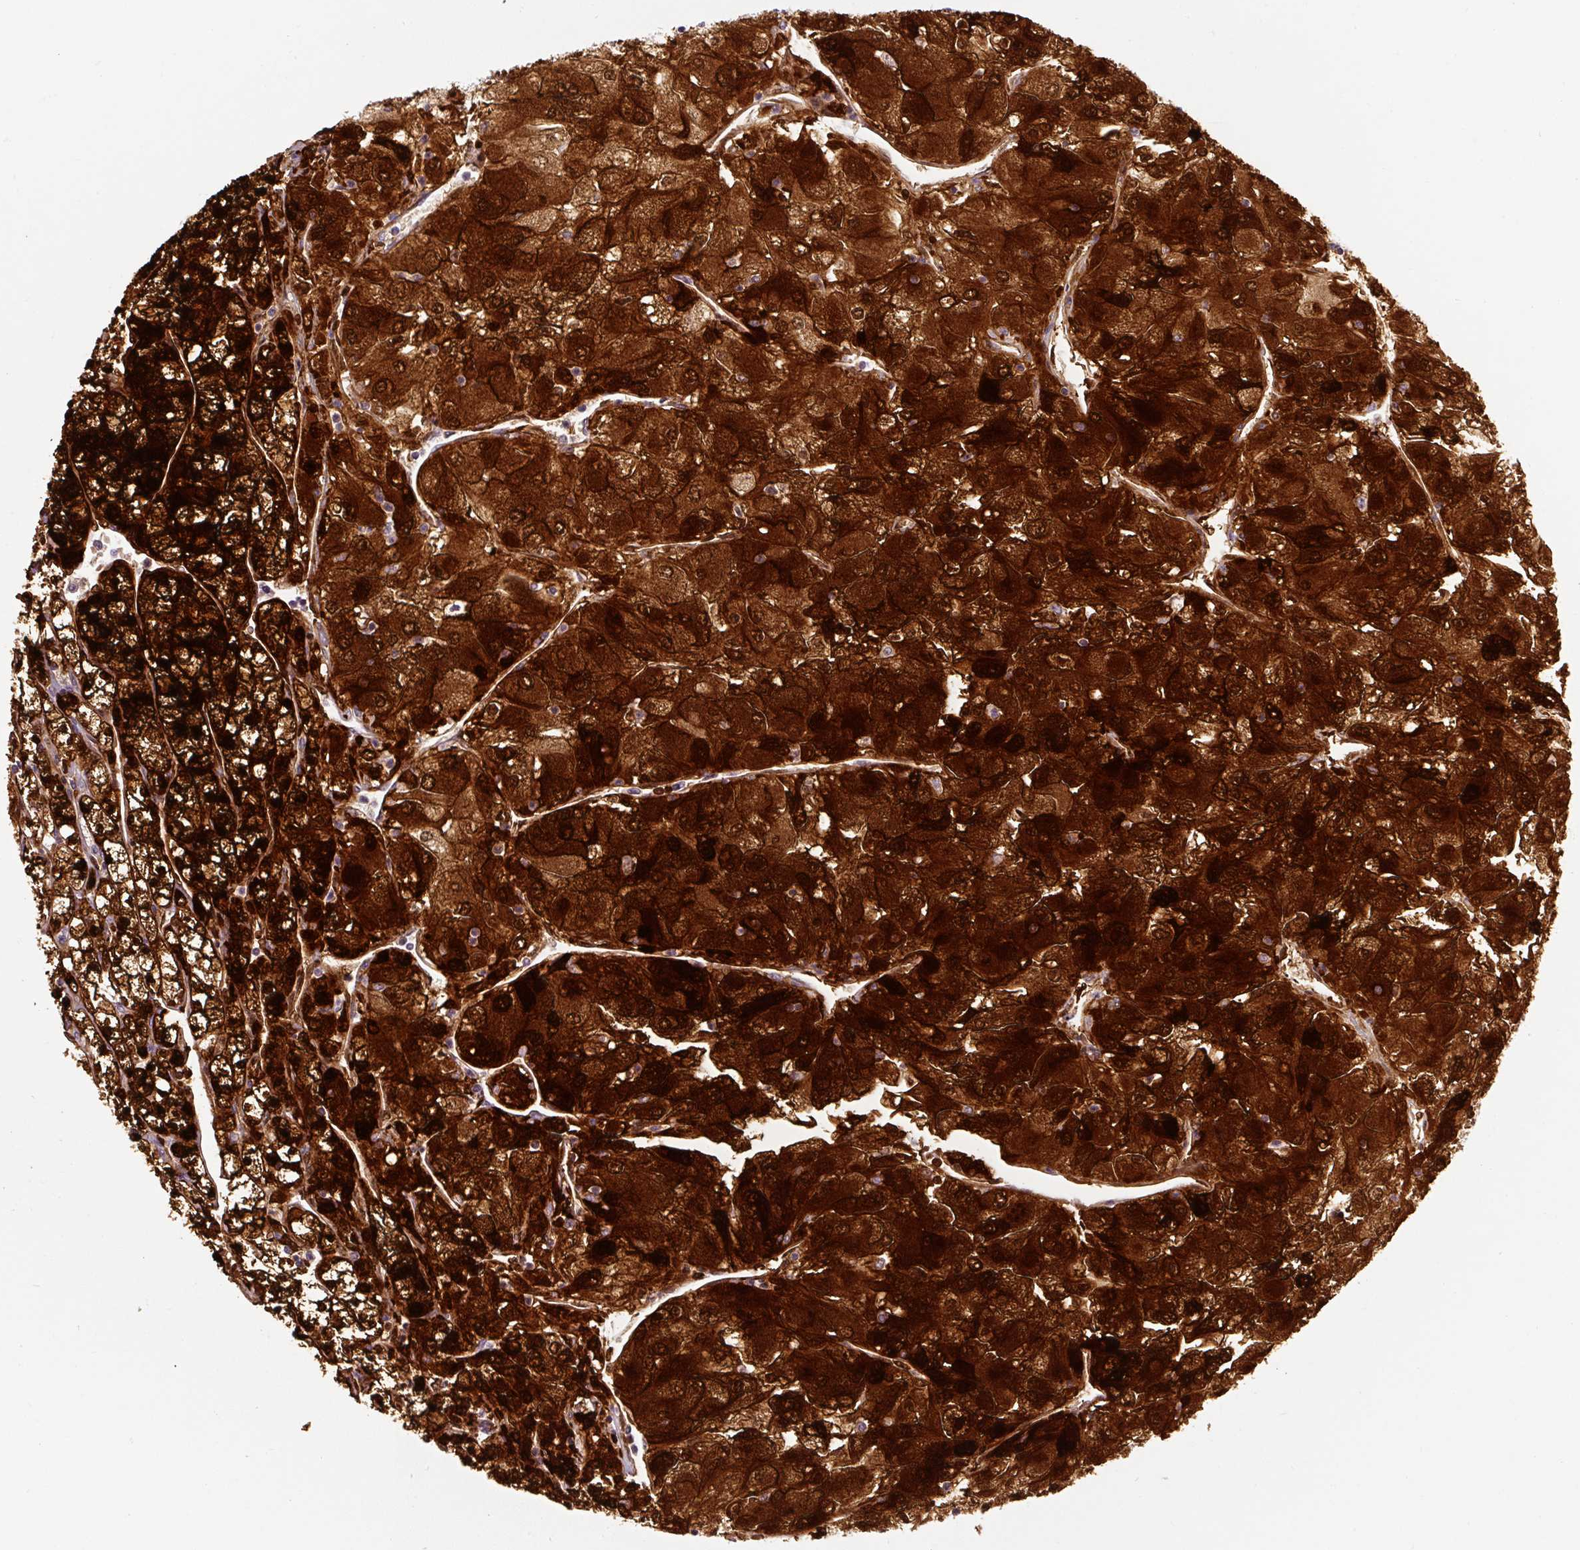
{"staining": {"intensity": "strong", "quantity": ">75%", "location": "cytoplasmic/membranous"}, "tissue": "renal cancer", "cell_type": "Tumor cells", "image_type": "cancer", "snomed": [{"axis": "morphology", "description": "Adenocarcinoma, NOS"}, {"axis": "topography", "description": "Kidney"}], "caption": "DAB immunohistochemical staining of human renal cancer (adenocarcinoma) reveals strong cytoplasmic/membranous protein staining in approximately >75% of tumor cells.", "gene": "FABP7", "patient": {"sex": "male", "age": 80}}